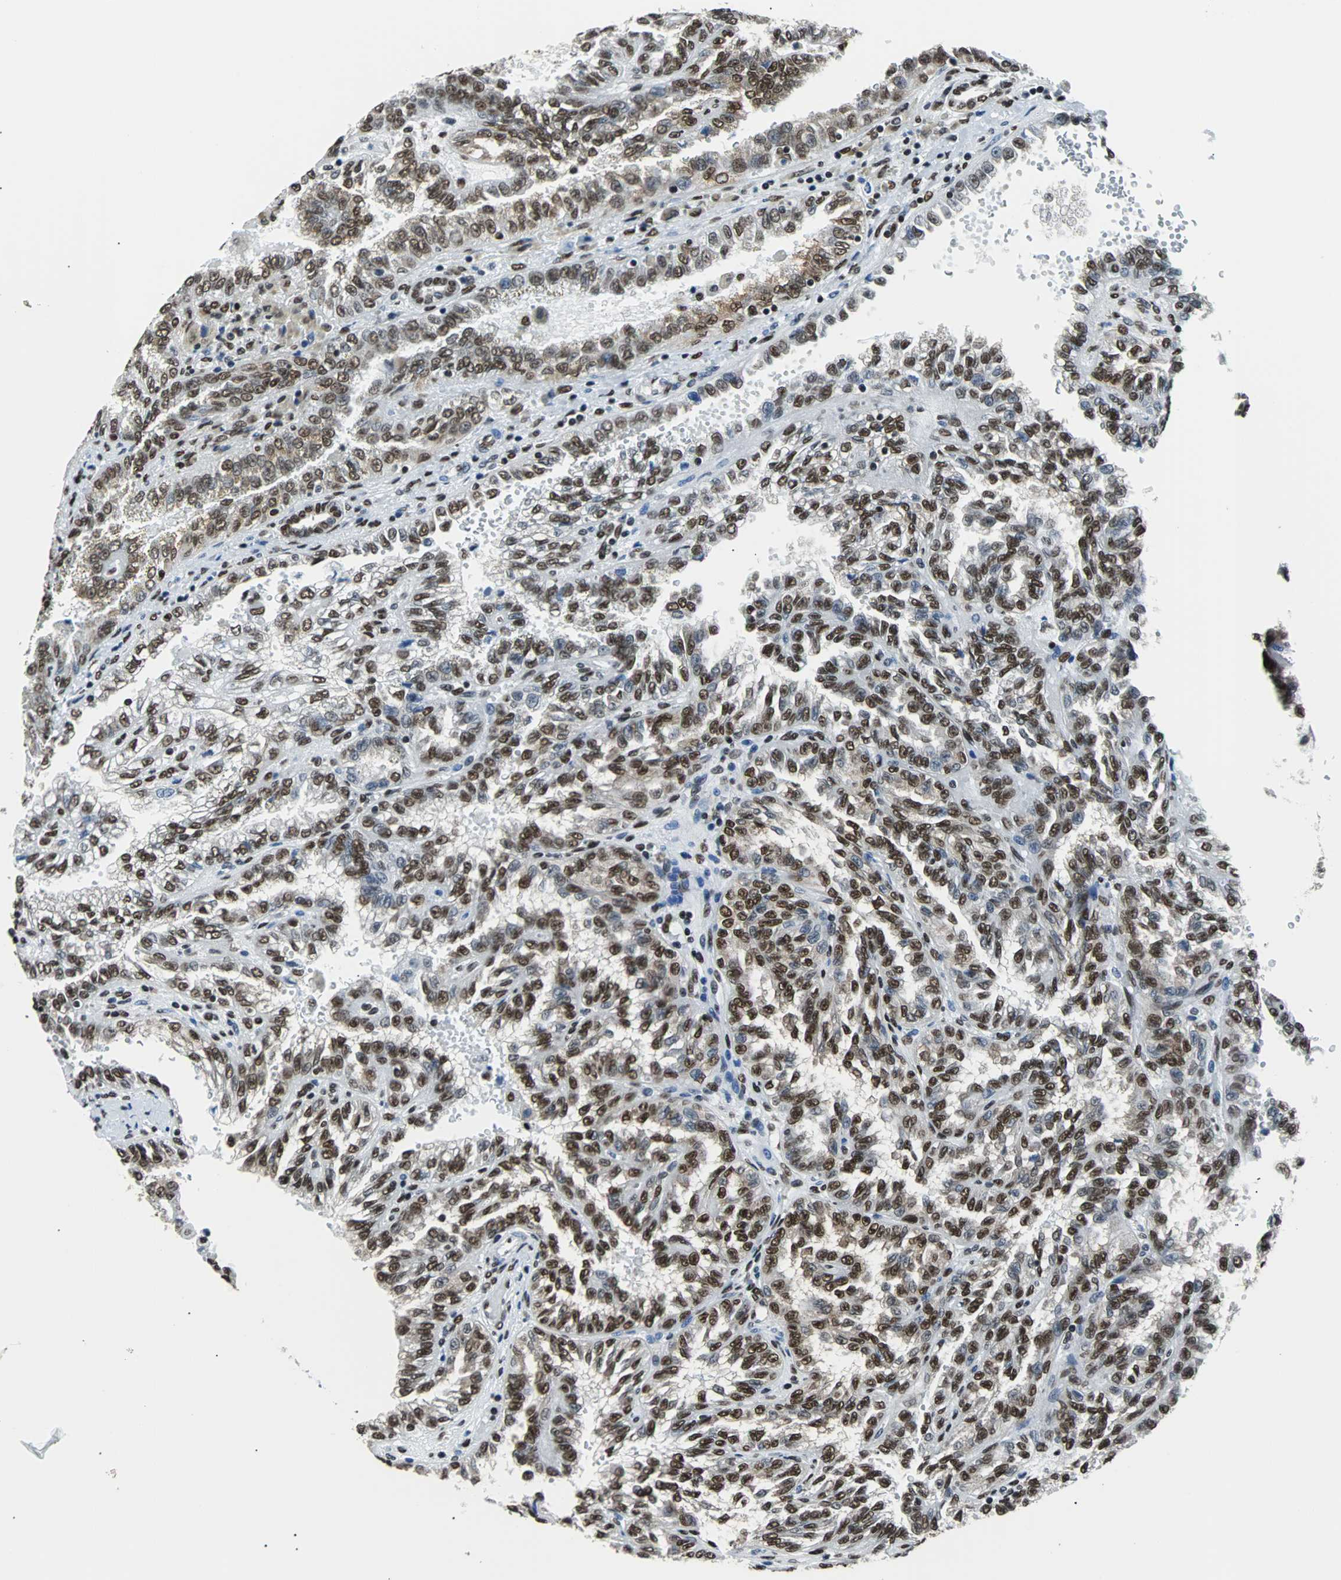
{"staining": {"intensity": "strong", "quantity": ">75%", "location": "cytoplasmic/membranous,nuclear"}, "tissue": "renal cancer", "cell_type": "Tumor cells", "image_type": "cancer", "snomed": [{"axis": "morphology", "description": "Inflammation, NOS"}, {"axis": "morphology", "description": "Adenocarcinoma, NOS"}, {"axis": "topography", "description": "Kidney"}], "caption": "An immunohistochemistry image of tumor tissue is shown. Protein staining in brown highlights strong cytoplasmic/membranous and nuclear positivity in renal cancer (adenocarcinoma) within tumor cells.", "gene": "FUBP1", "patient": {"sex": "male", "age": 68}}